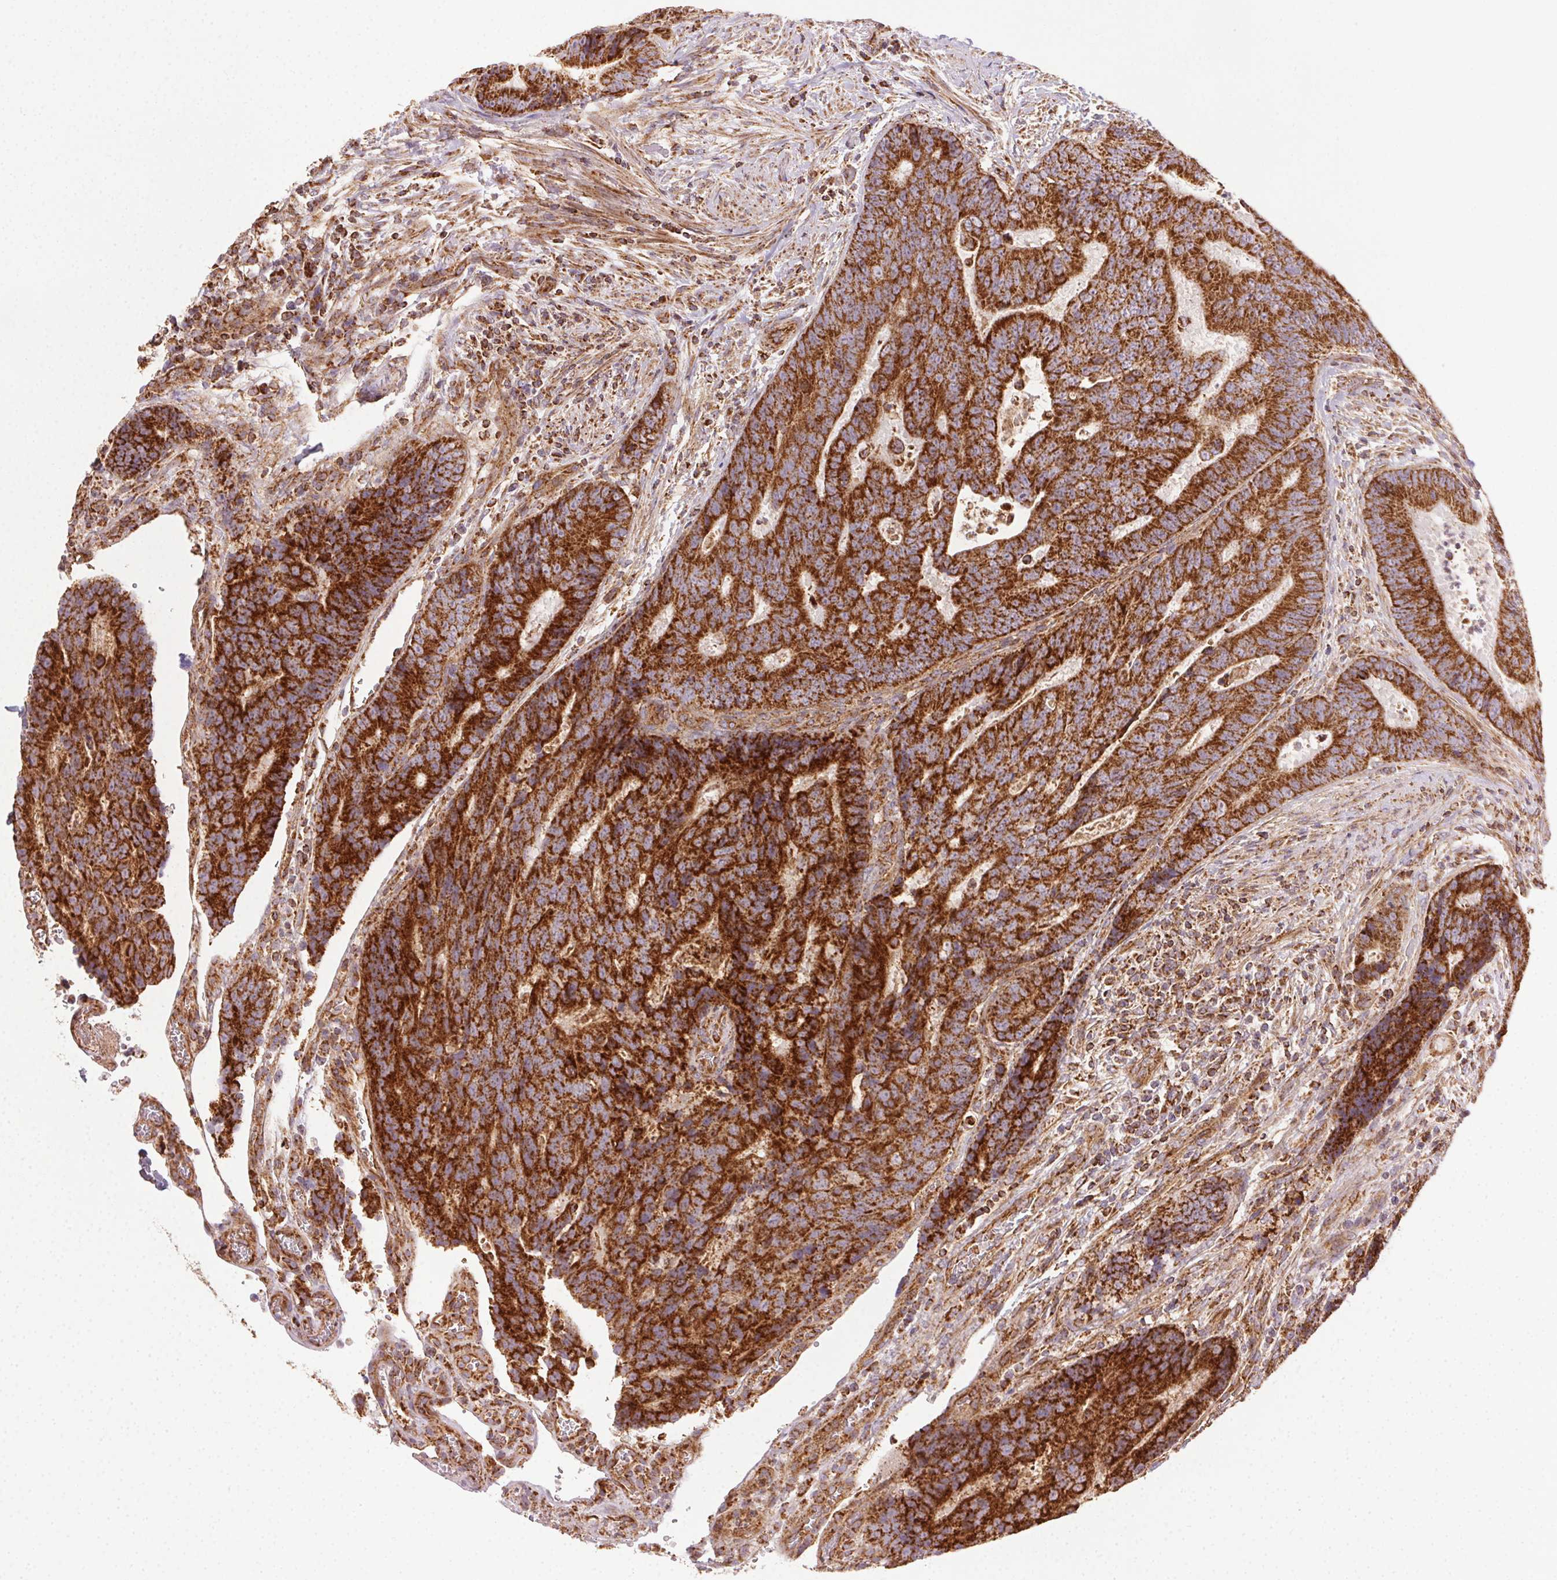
{"staining": {"intensity": "strong", "quantity": ">75%", "location": "cytoplasmic/membranous"}, "tissue": "colorectal cancer", "cell_type": "Tumor cells", "image_type": "cancer", "snomed": [{"axis": "morphology", "description": "Adenocarcinoma, NOS"}, {"axis": "topography", "description": "Colon"}], "caption": "Colorectal cancer stained with DAB immunohistochemistry exhibits high levels of strong cytoplasmic/membranous expression in approximately >75% of tumor cells.", "gene": "CLPB", "patient": {"sex": "female", "age": 48}}